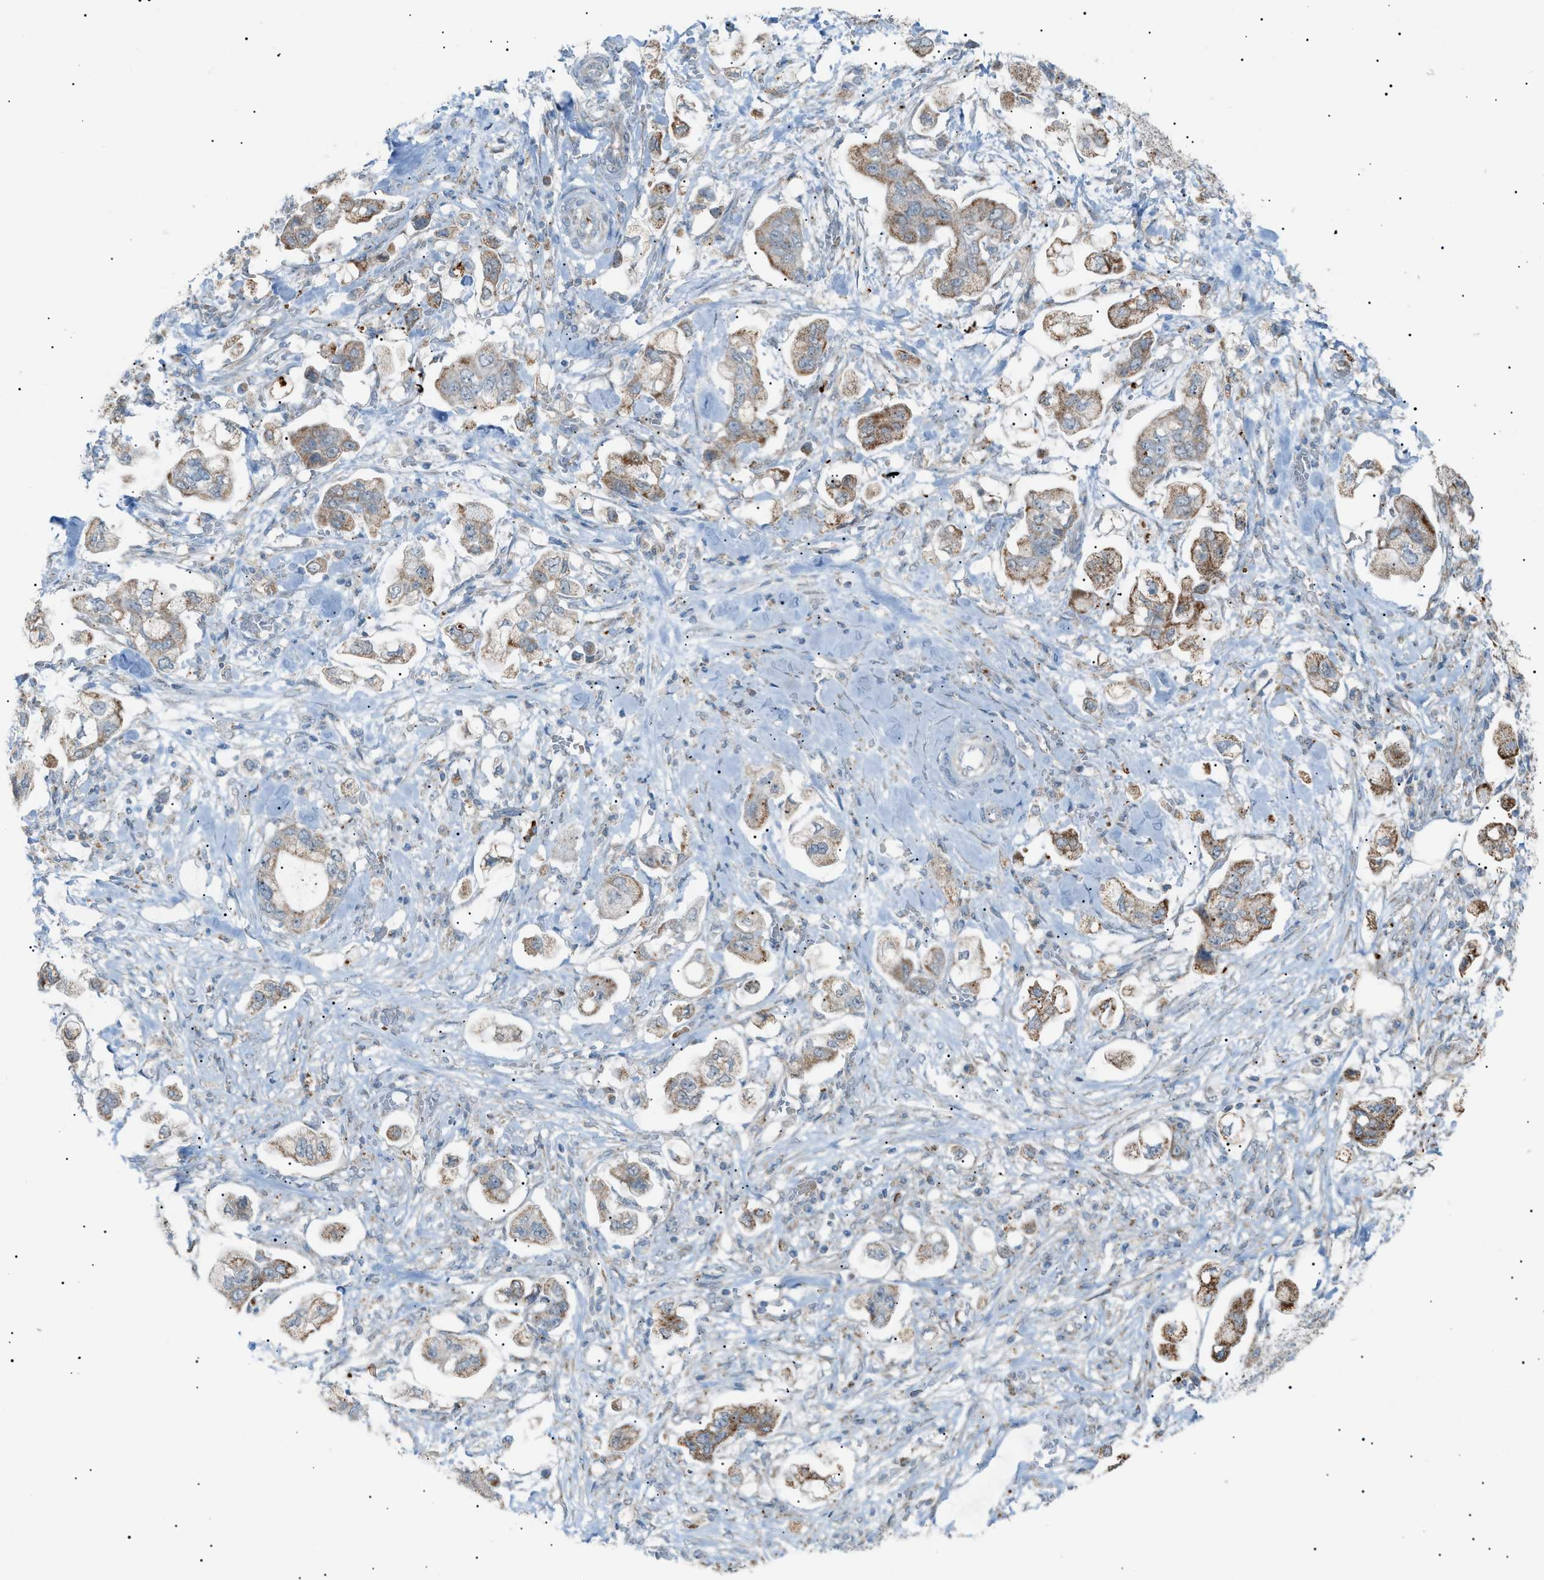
{"staining": {"intensity": "moderate", "quantity": ">75%", "location": "cytoplasmic/membranous"}, "tissue": "stomach cancer", "cell_type": "Tumor cells", "image_type": "cancer", "snomed": [{"axis": "morphology", "description": "Adenocarcinoma, NOS"}, {"axis": "topography", "description": "Stomach"}], "caption": "Immunohistochemical staining of human adenocarcinoma (stomach) exhibits moderate cytoplasmic/membranous protein expression in approximately >75% of tumor cells.", "gene": "ZNF516", "patient": {"sex": "male", "age": 62}}